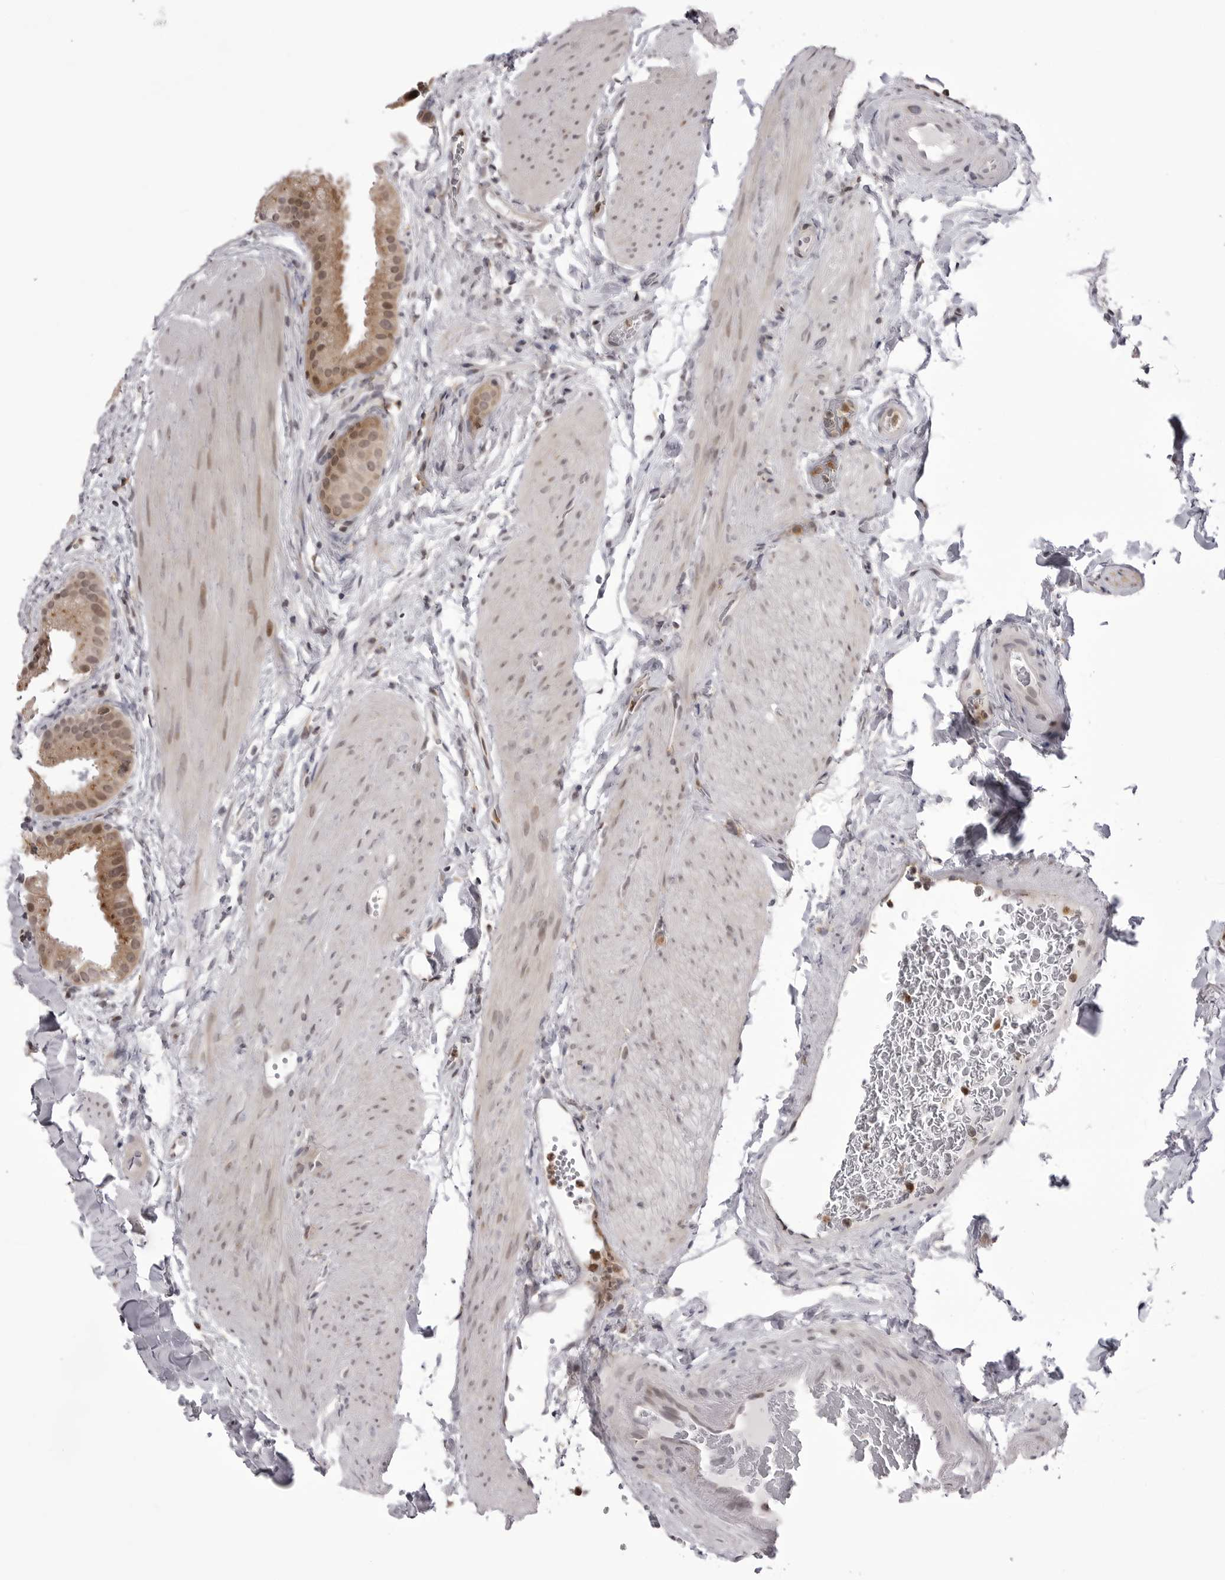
{"staining": {"intensity": "moderate", "quantity": ">75%", "location": "cytoplasmic/membranous"}, "tissue": "gallbladder", "cell_type": "Glandular cells", "image_type": "normal", "snomed": [{"axis": "morphology", "description": "Normal tissue, NOS"}, {"axis": "topography", "description": "Gallbladder"}], "caption": "A high-resolution micrograph shows immunohistochemistry (IHC) staining of normal gallbladder, which displays moderate cytoplasmic/membranous positivity in about >75% of glandular cells.", "gene": "PTK2B", "patient": {"sex": "female", "age": 64}}